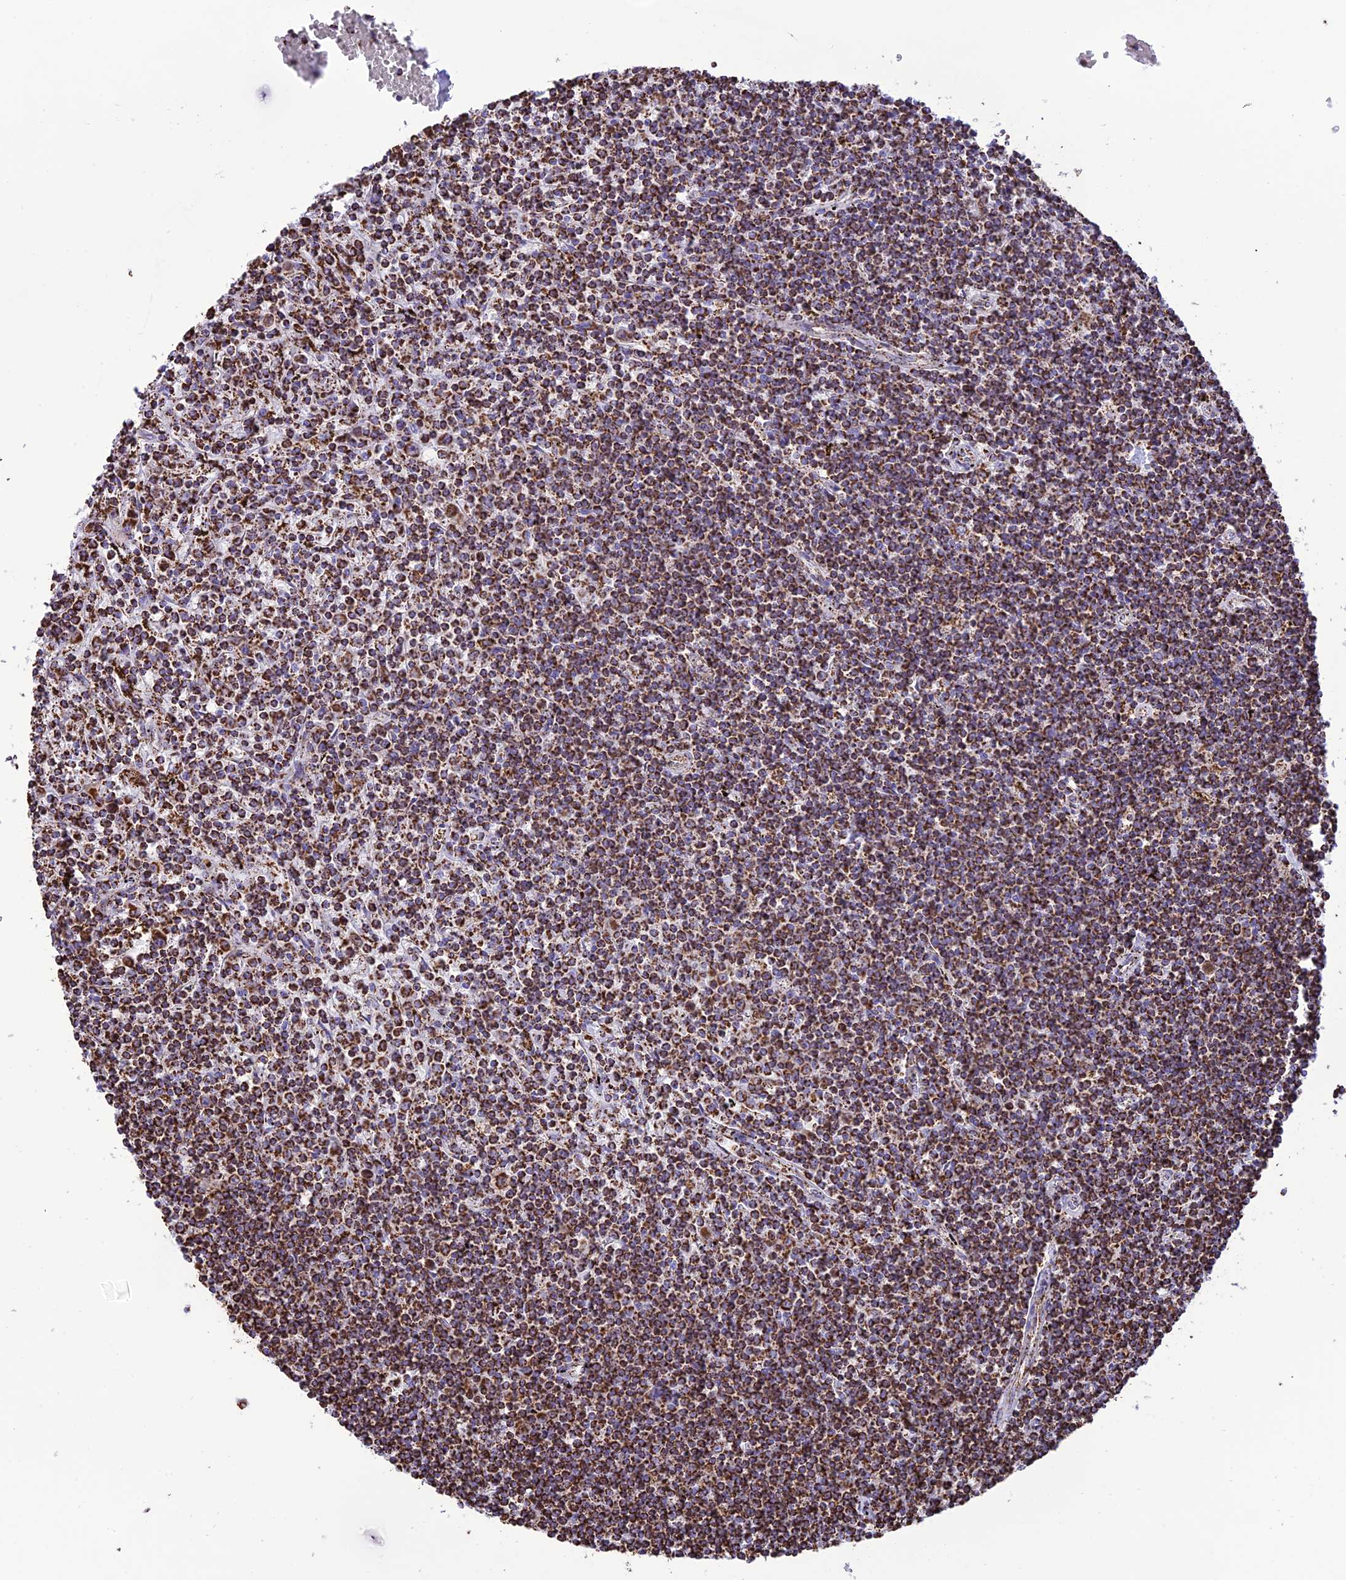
{"staining": {"intensity": "strong", "quantity": ">75%", "location": "cytoplasmic/membranous"}, "tissue": "lymphoma", "cell_type": "Tumor cells", "image_type": "cancer", "snomed": [{"axis": "morphology", "description": "Malignant lymphoma, non-Hodgkin's type, Low grade"}, {"axis": "topography", "description": "Spleen"}], "caption": "Tumor cells show high levels of strong cytoplasmic/membranous expression in approximately >75% of cells in human lymphoma.", "gene": "NDUFAF1", "patient": {"sex": "male", "age": 76}}